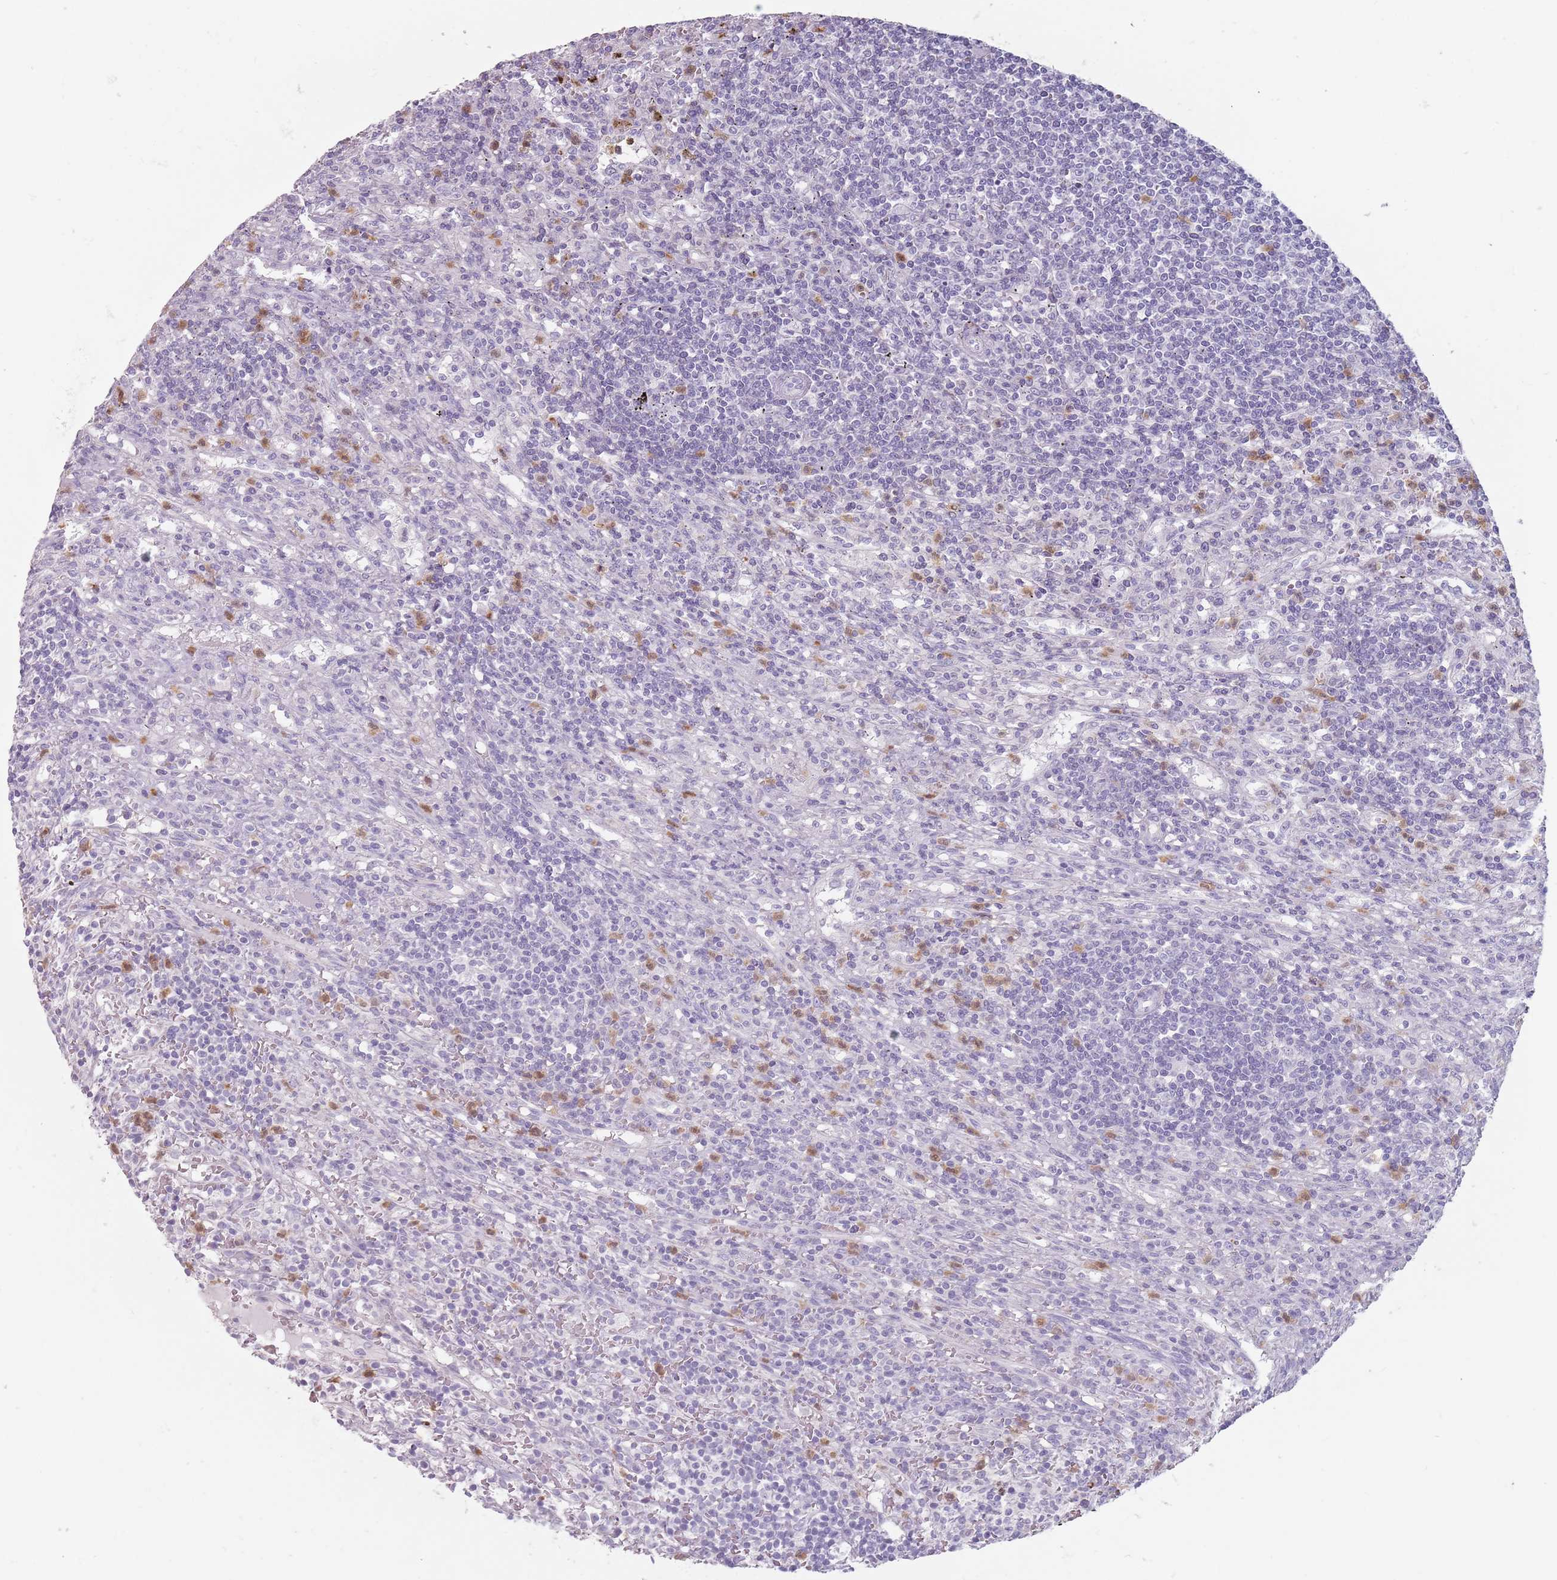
{"staining": {"intensity": "negative", "quantity": "none", "location": "none"}, "tissue": "lymphoma", "cell_type": "Tumor cells", "image_type": "cancer", "snomed": [{"axis": "morphology", "description": "Malignant lymphoma, non-Hodgkin's type, Low grade"}, {"axis": "topography", "description": "Spleen"}], "caption": "The immunohistochemistry (IHC) photomicrograph has no significant staining in tumor cells of low-grade malignant lymphoma, non-Hodgkin's type tissue. (DAB (3,3'-diaminobenzidine) IHC with hematoxylin counter stain).", "gene": "ZNF584", "patient": {"sex": "male", "age": 76}}